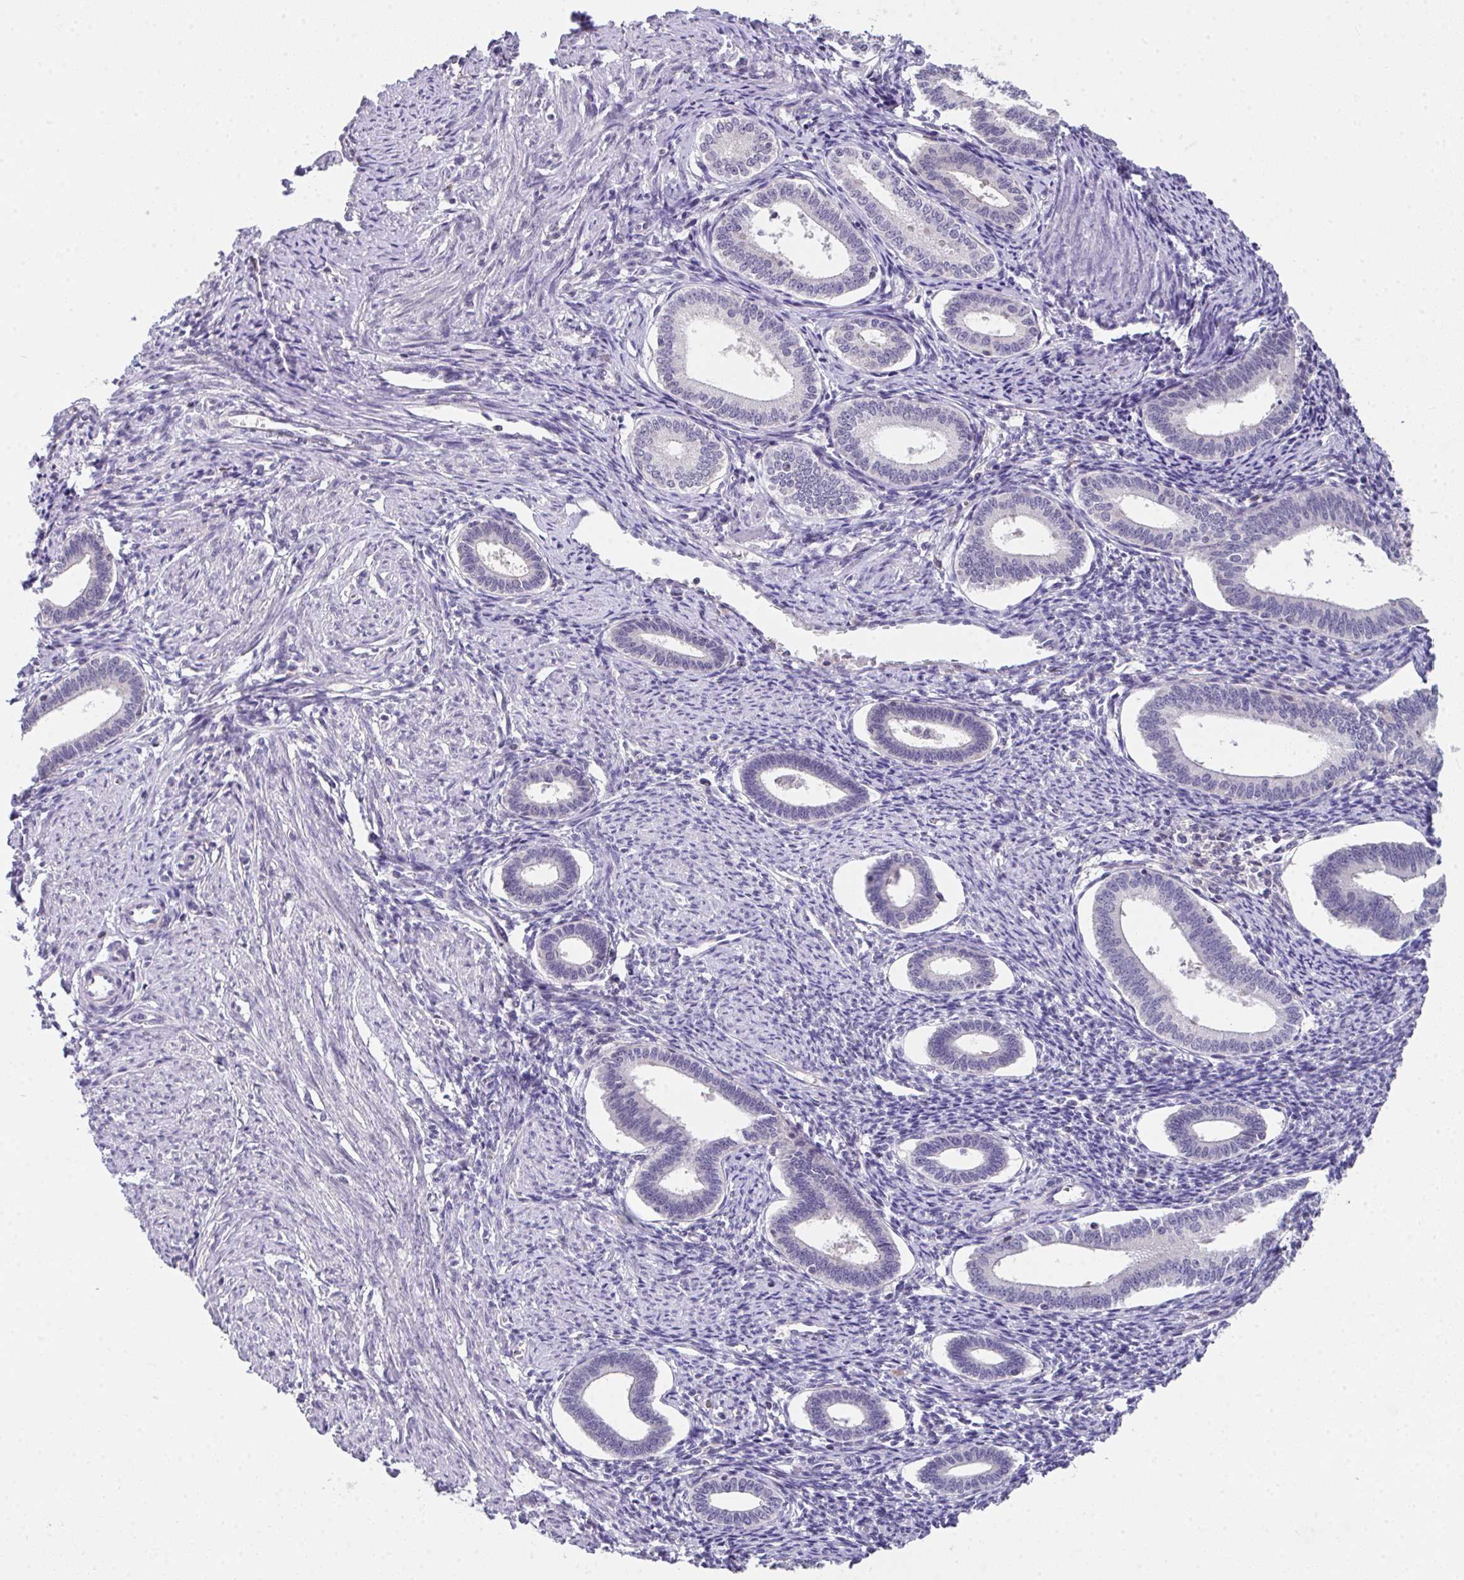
{"staining": {"intensity": "negative", "quantity": "none", "location": "none"}, "tissue": "endometrium", "cell_type": "Cells in endometrial stroma", "image_type": "normal", "snomed": [{"axis": "morphology", "description": "Normal tissue, NOS"}, {"axis": "topography", "description": "Endometrium"}], "caption": "IHC image of benign human endometrium stained for a protein (brown), which exhibits no positivity in cells in endometrial stroma.", "gene": "GLTPD2", "patient": {"sex": "female", "age": 41}}